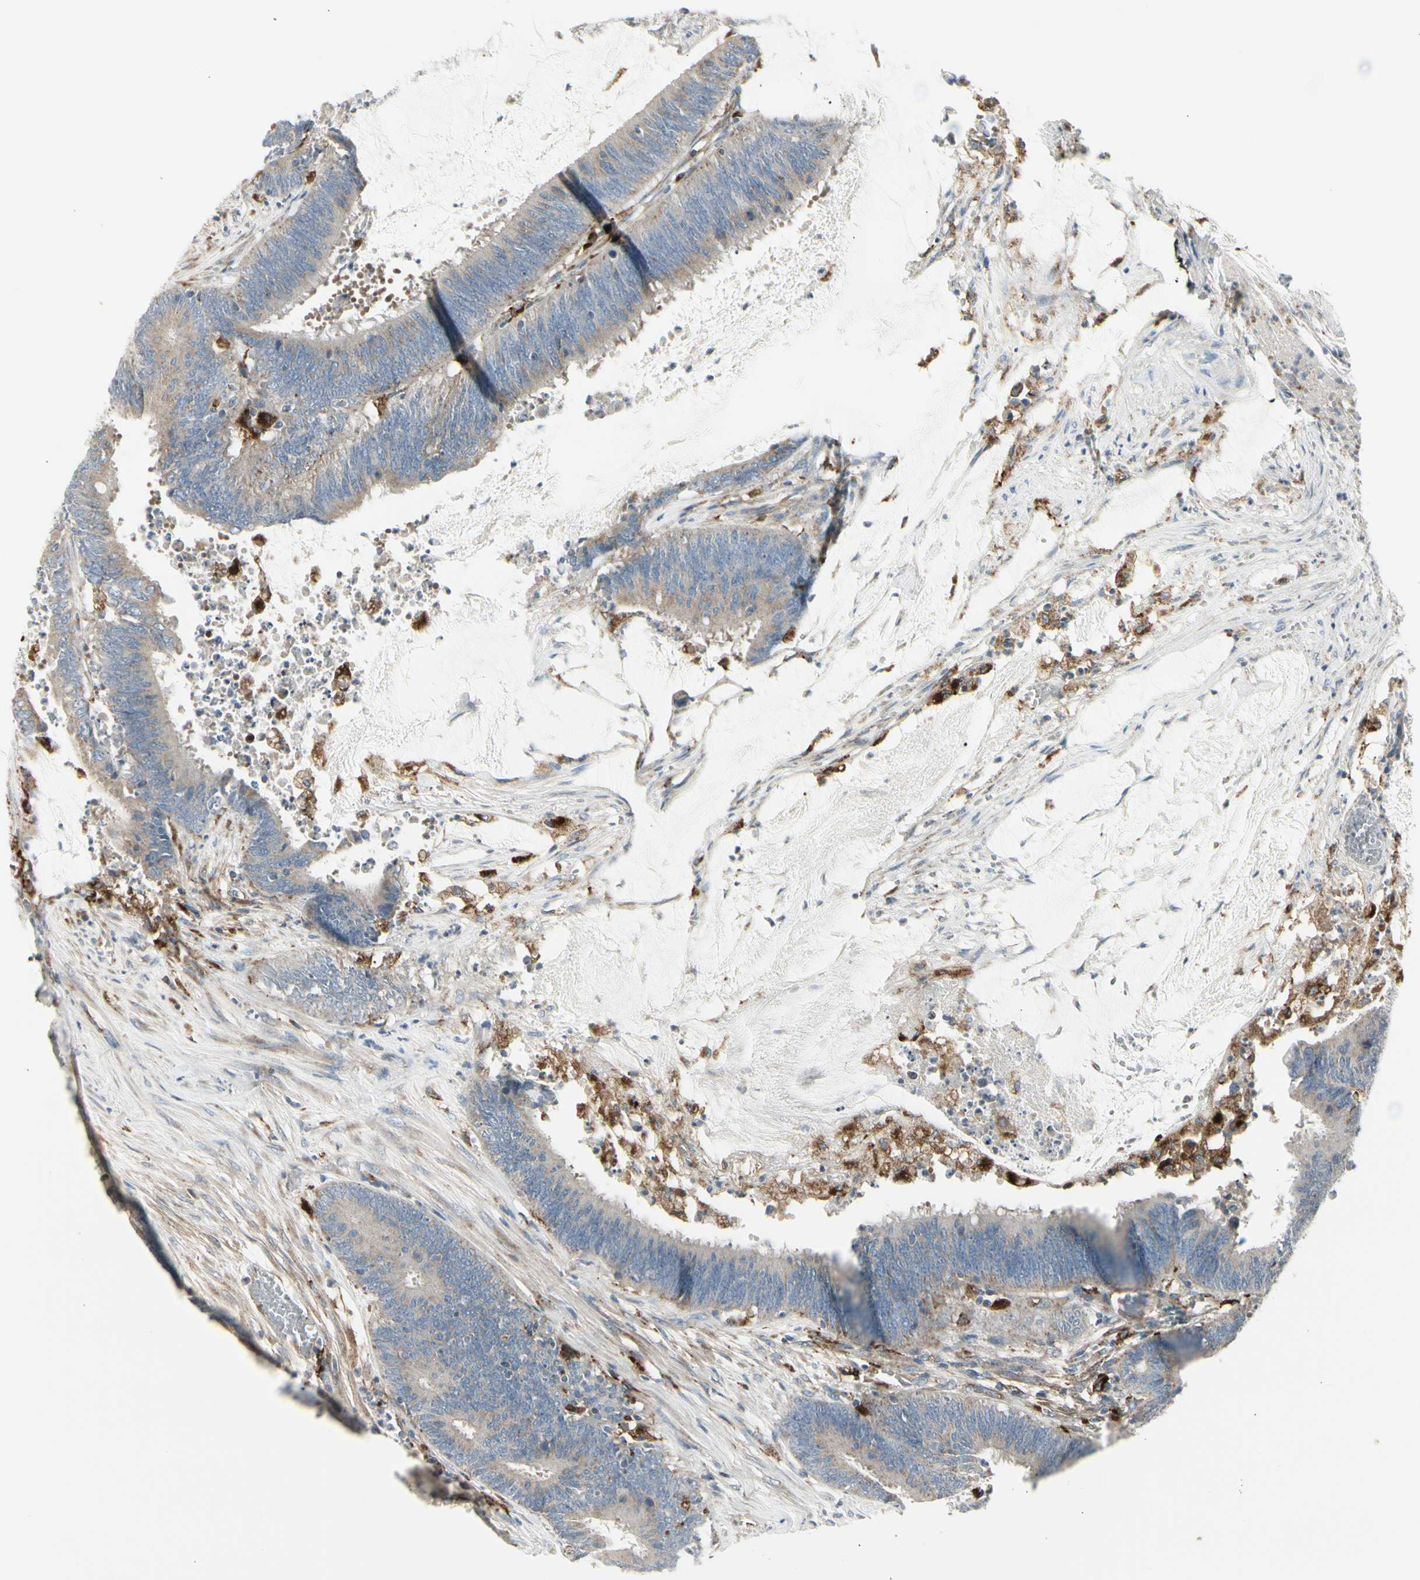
{"staining": {"intensity": "weak", "quantity": "<25%", "location": "cytoplasmic/membranous"}, "tissue": "colorectal cancer", "cell_type": "Tumor cells", "image_type": "cancer", "snomed": [{"axis": "morphology", "description": "Adenocarcinoma, NOS"}, {"axis": "topography", "description": "Rectum"}], "caption": "DAB immunohistochemical staining of human colorectal adenocarcinoma reveals no significant positivity in tumor cells. (DAB IHC with hematoxylin counter stain).", "gene": "ATP6V1B2", "patient": {"sex": "female", "age": 66}}